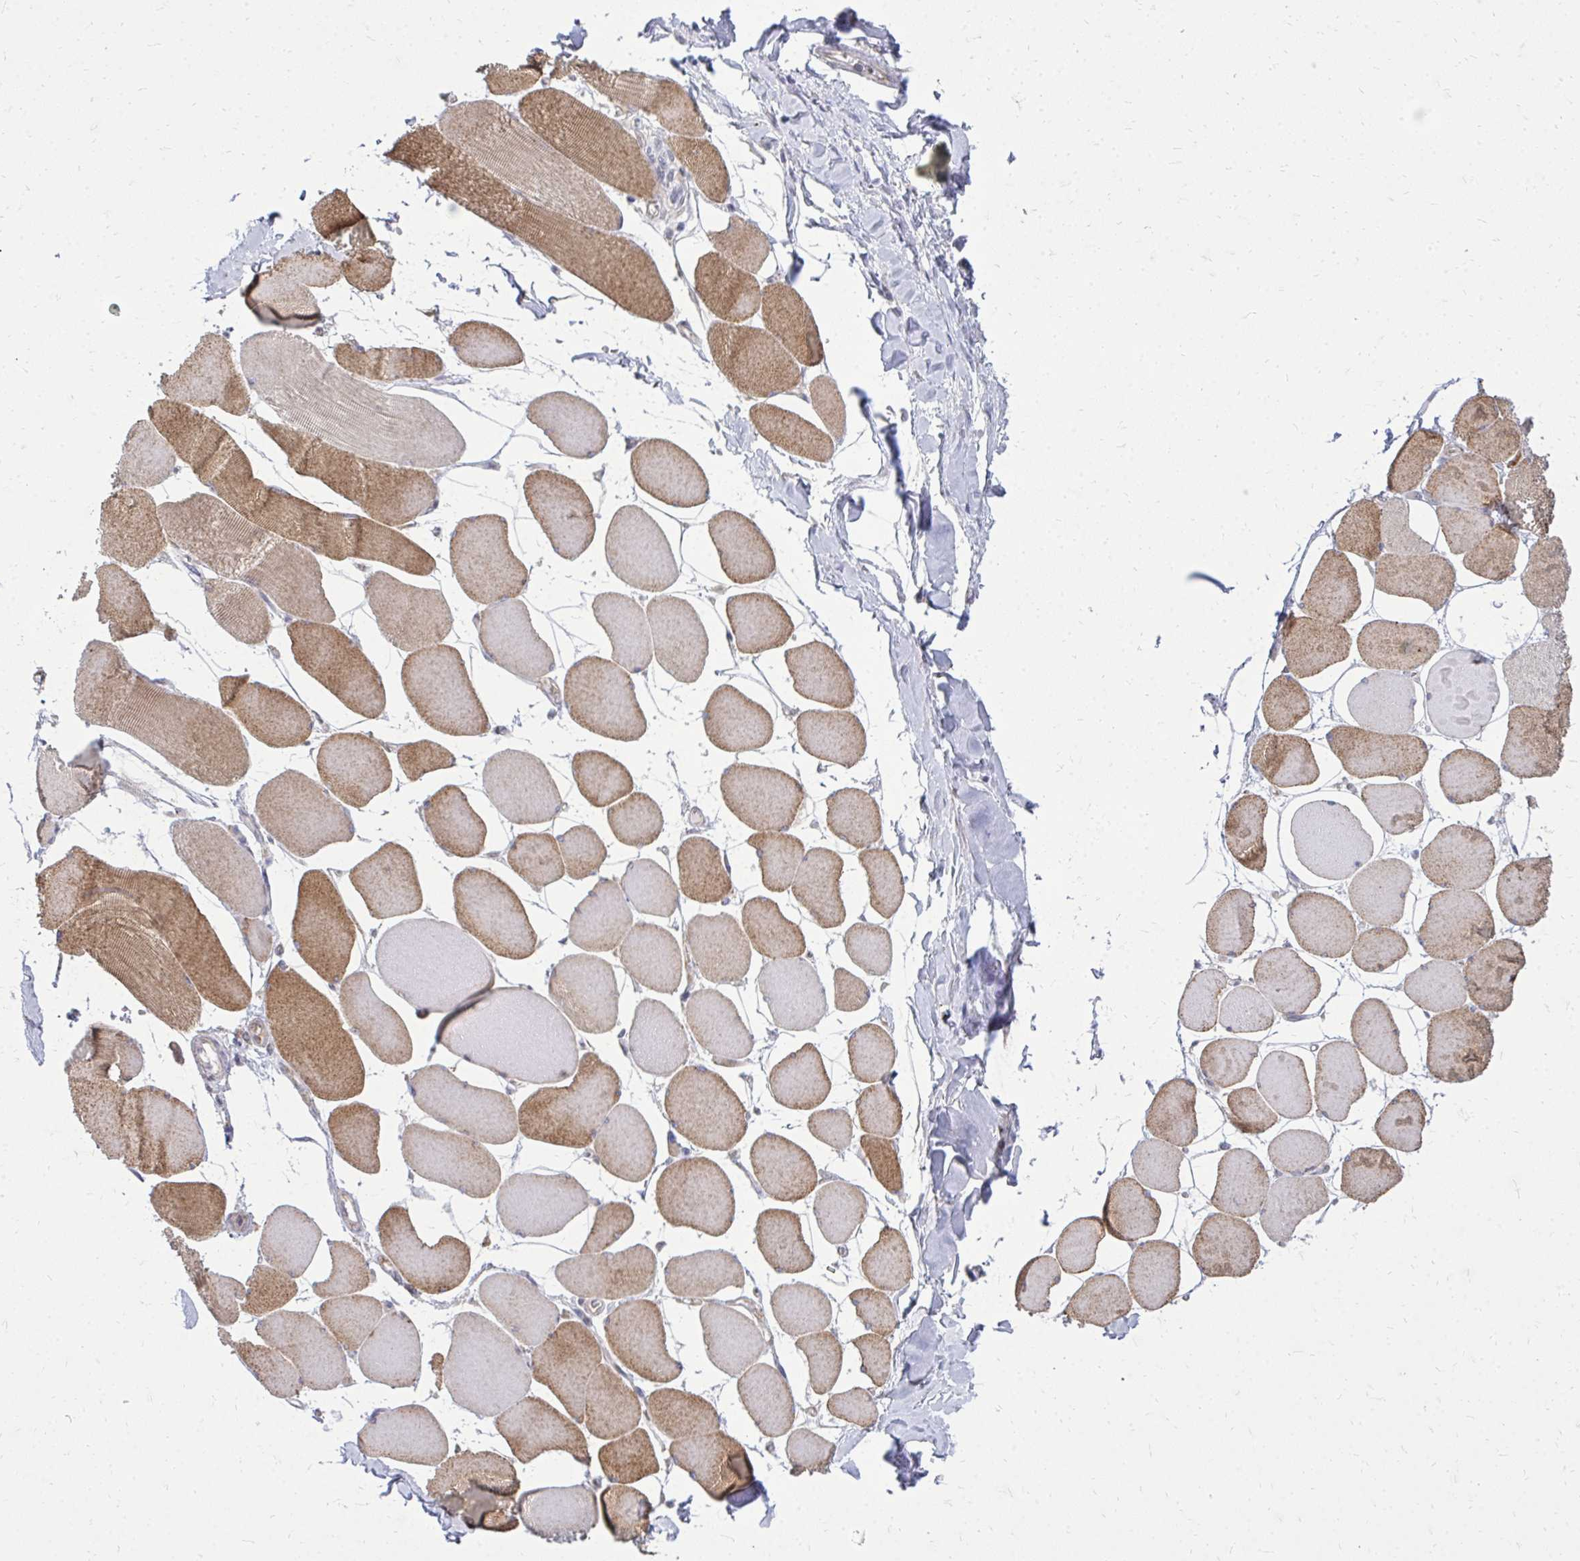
{"staining": {"intensity": "moderate", "quantity": "25%-75%", "location": "cytoplasmic/membranous"}, "tissue": "skeletal muscle", "cell_type": "Myocytes", "image_type": "normal", "snomed": [{"axis": "morphology", "description": "Normal tissue, NOS"}, {"axis": "topography", "description": "Skeletal muscle"}], "caption": "The photomicrograph exhibits a brown stain indicating the presence of a protein in the cytoplasmic/membranous of myocytes in skeletal muscle. Using DAB (brown) and hematoxylin (blue) stains, captured at high magnification using brightfield microscopy.", "gene": "ACSL5", "patient": {"sex": "female", "age": 75}}